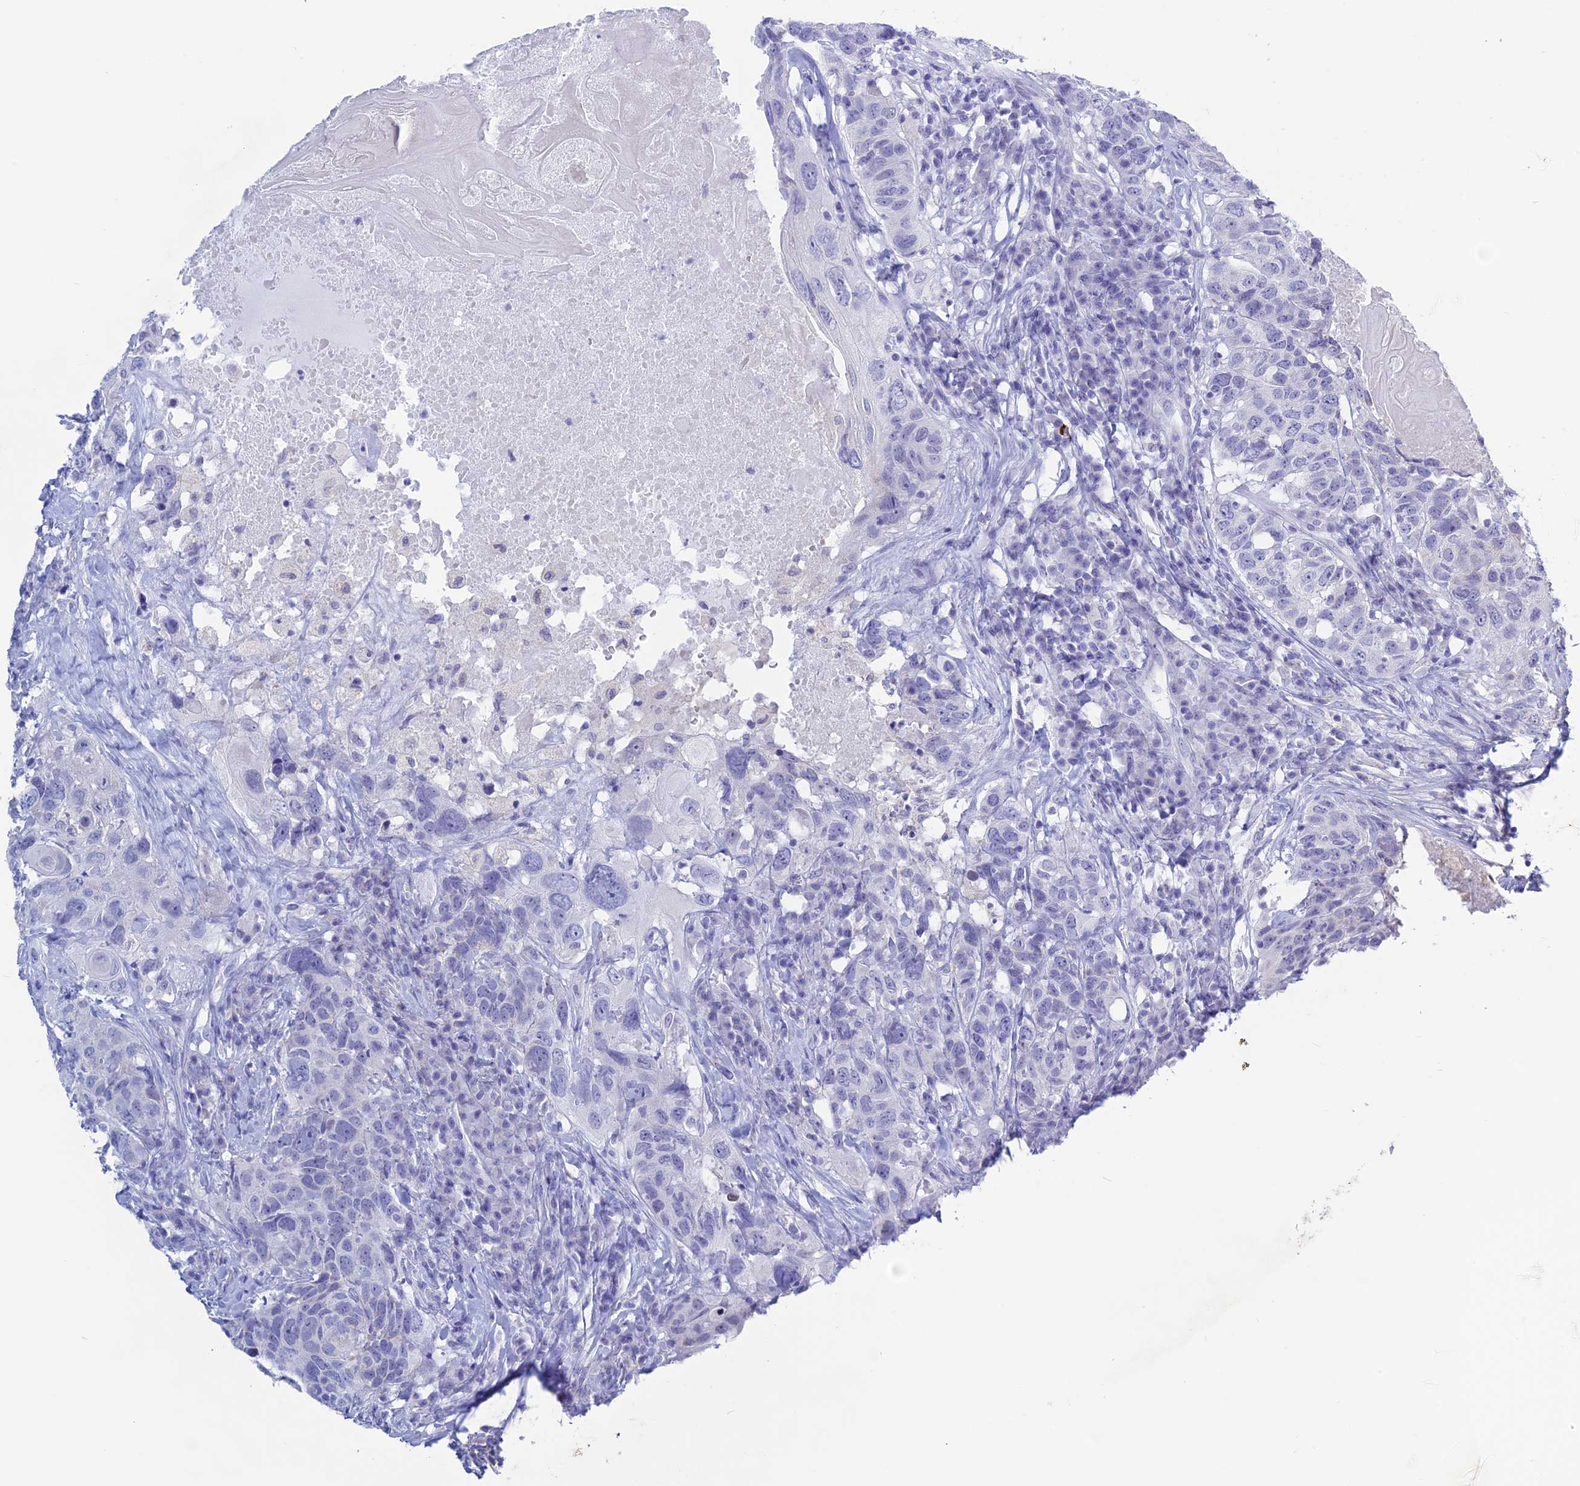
{"staining": {"intensity": "negative", "quantity": "none", "location": "none"}, "tissue": "head and neck cancer", "cell_type": "Tumor cells", "image_type": "cancer", "snomed": [{"axis": "morphology", "description": "Squamous cell carcinoma, NOS"}, {"axis": "topography", "description": "Head-Neck"}], "caption": "Human head and neck squamous cell carcinoma stained for a protein using IHC exhibits no expression in tumor cells.", "gene": "LHFPL2", "patient": {"sex": "male", "age": 66}}